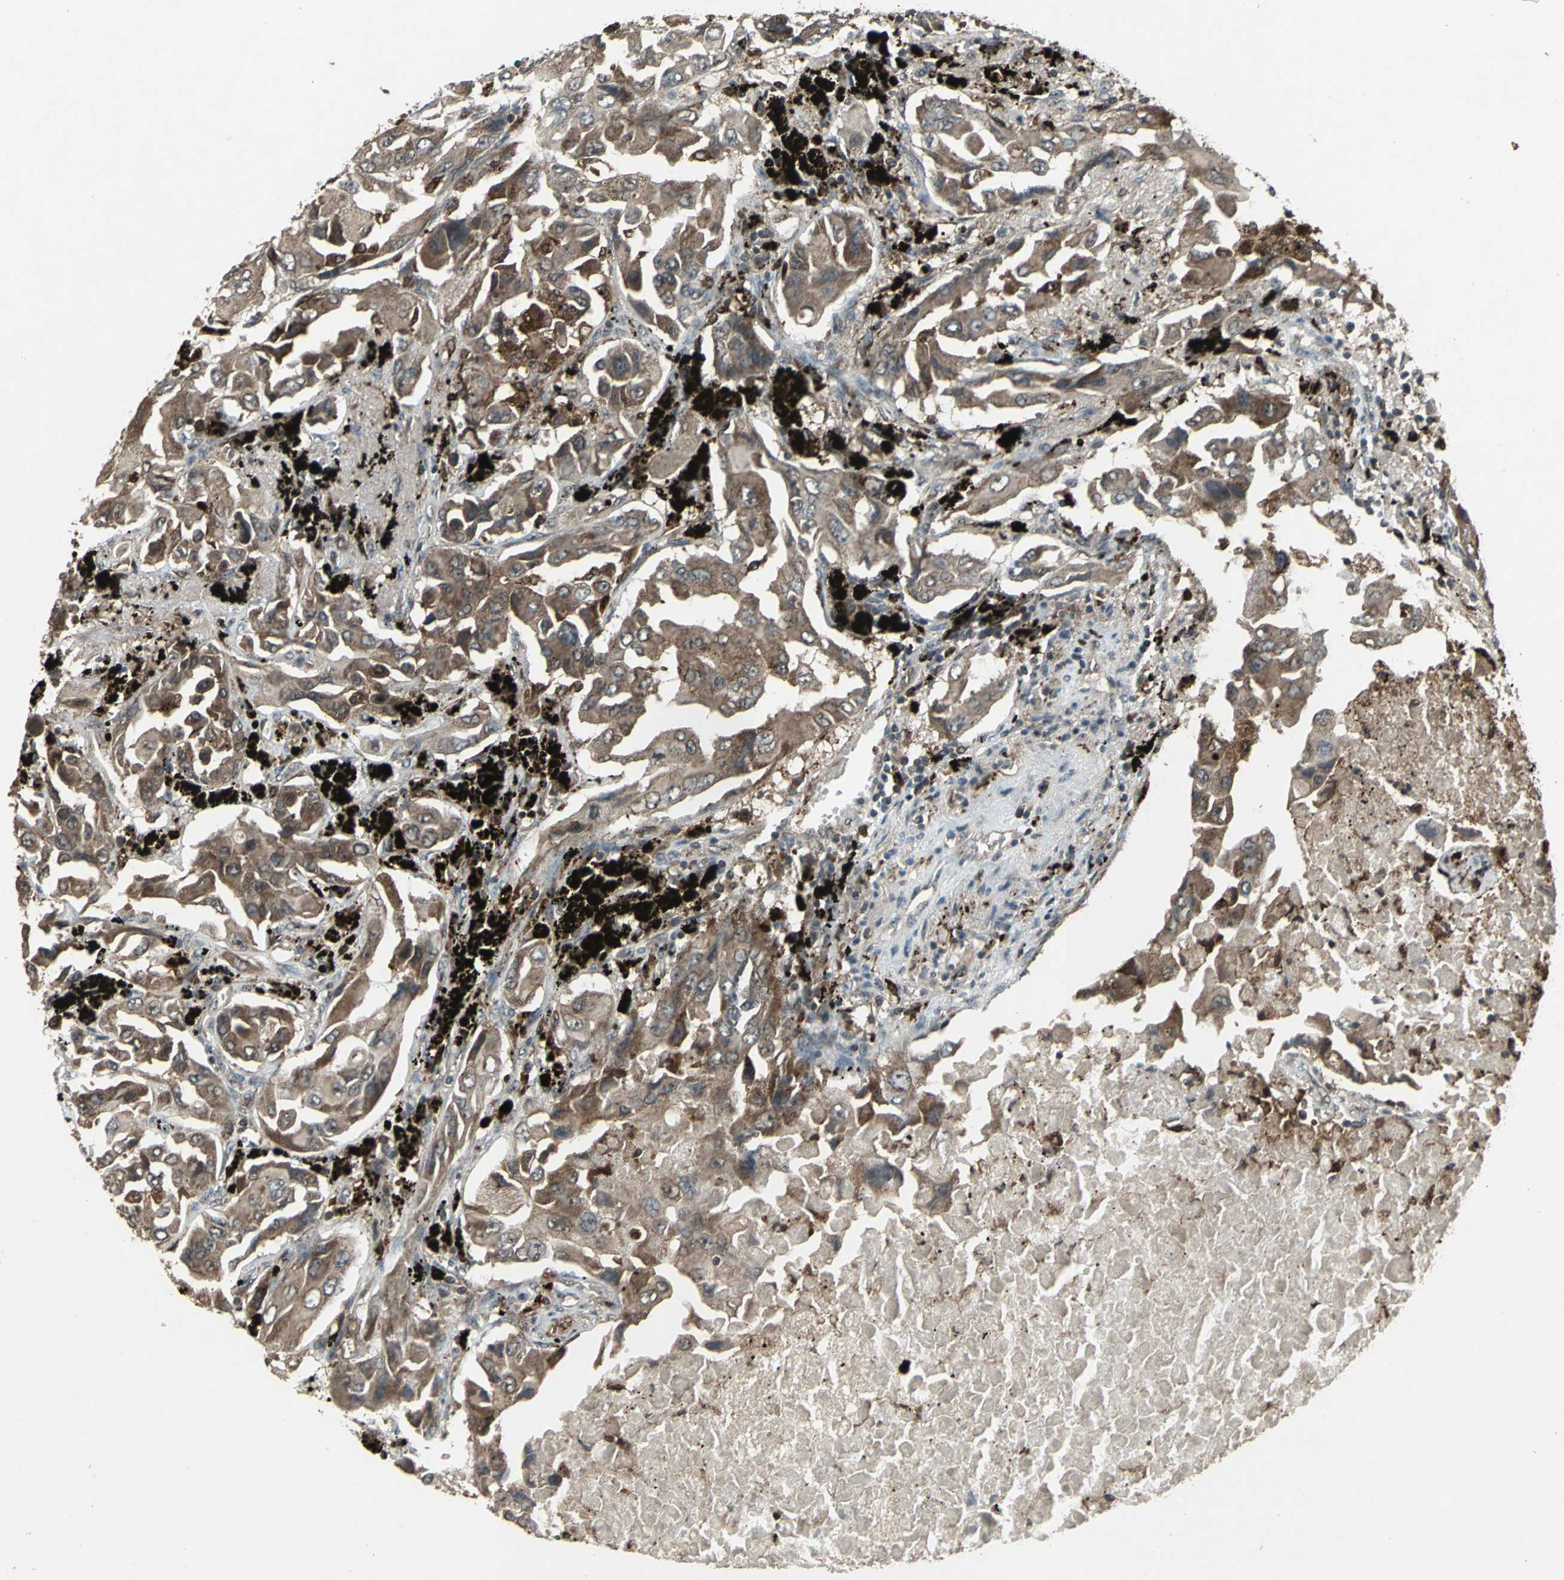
{"staining": {"intensity": "moderate", "quantity": ">75%", "location": "cytoplasmic/membranous"}, "tissue": "lung cancer", "cell_type": "Tumor cells", "image_type": "cancer", "snomed": [{"axis": "morphology", "description": "Adenocarcinoma, NOS"}, {"axis": "topography", "description": "Lung"}], "caption": "DAB immunohistochemical staining of adenocarcinoma (lung) exhibits moderate cytoplasmic/membranous protein staining in approximately >75% of tumor cells. (DAB IHC with brightfield microscopy, high magnification).", "gene": "PYCARD", "patient": {"sex": "female", "age": 65}}